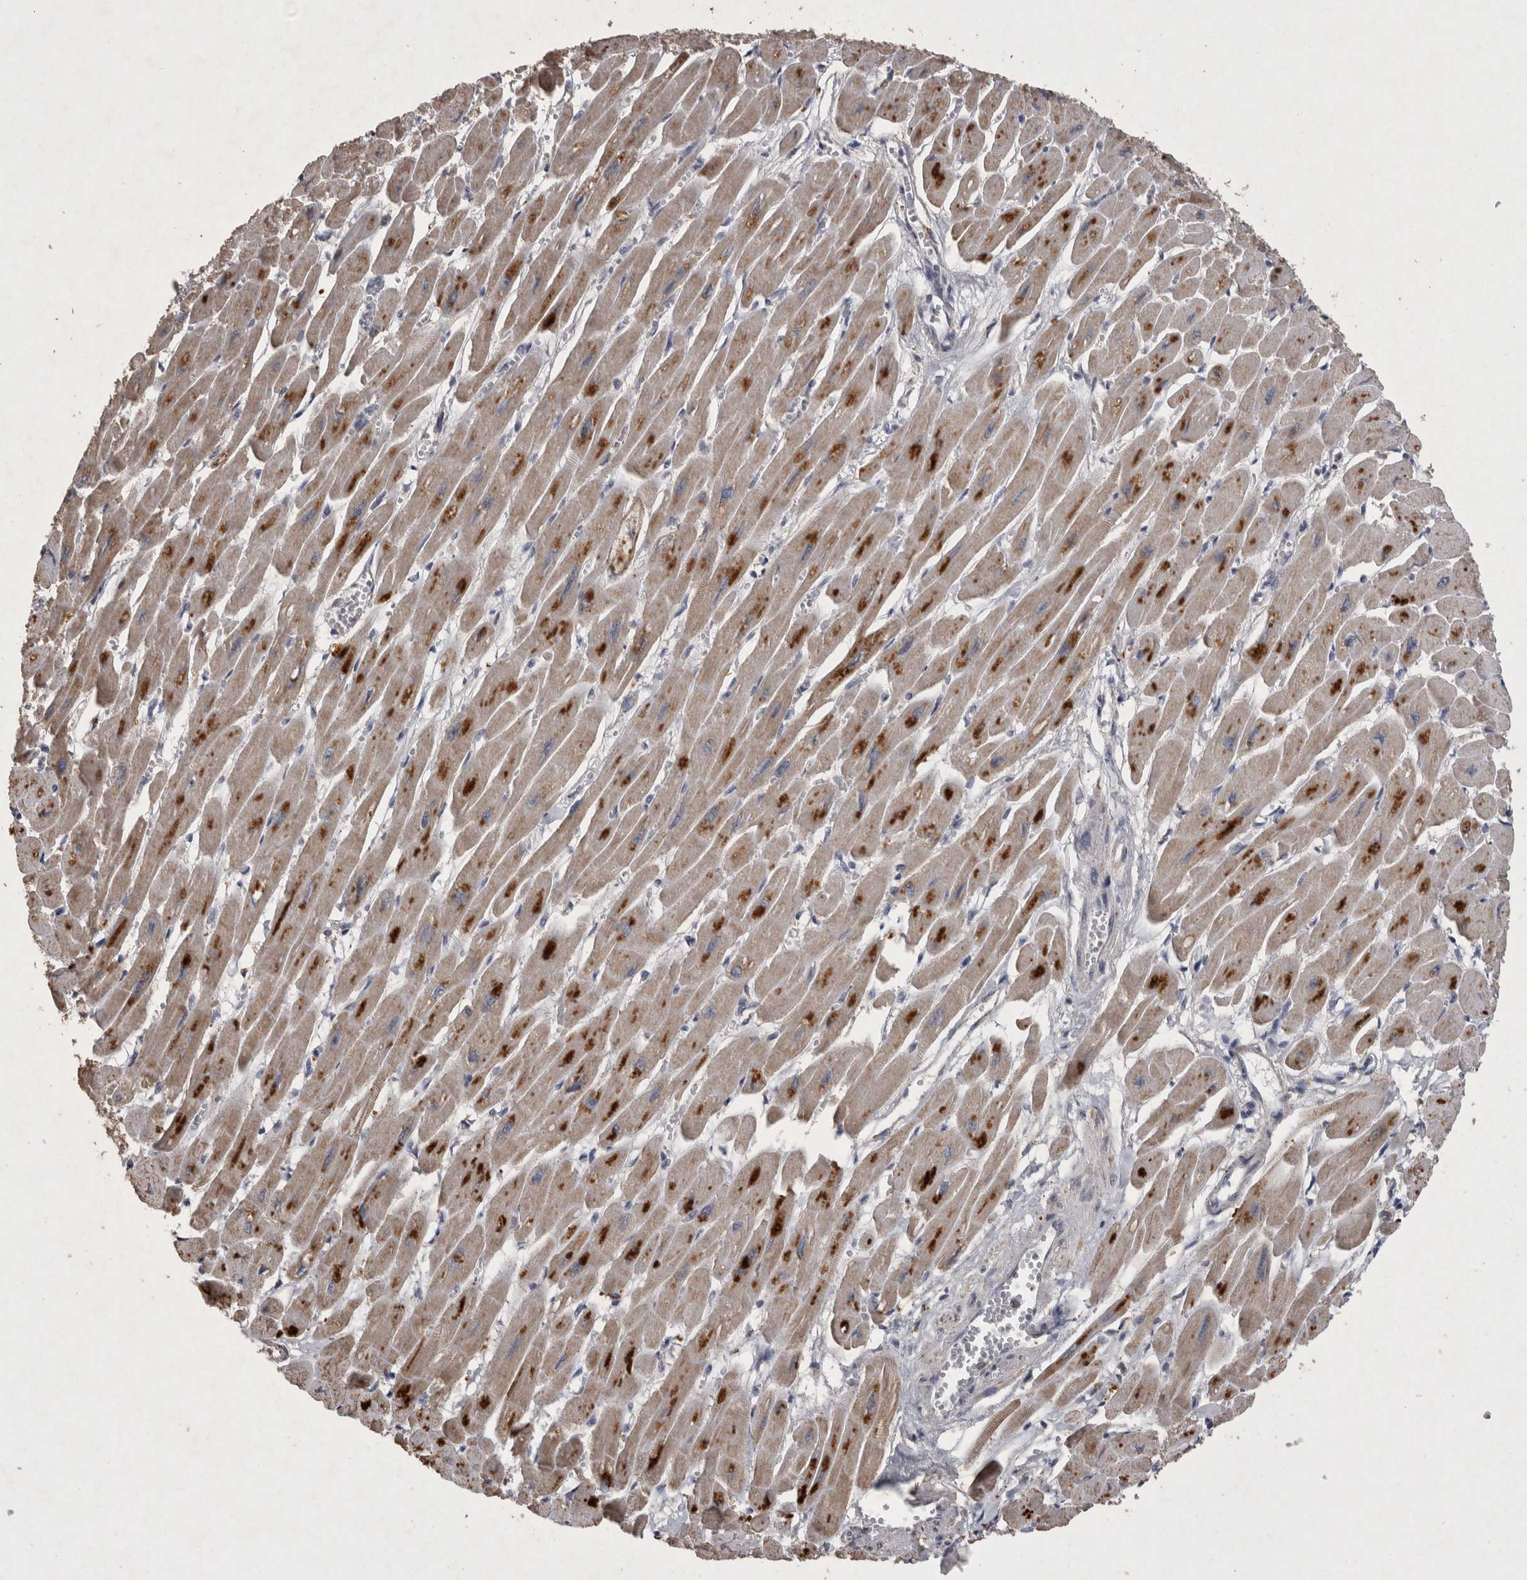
{"staining": {"intensity": "moderate", "quantity": "25%-75%", "location": "cytoplasmic/membranous"}, "tissue": "heart muscle", "cell_type": "Cardiomyocytes", "image_type": "normal", "snomed": [{"axis": "morphology", "description": "Normal tissue, NOS"}, {"axis": "topography", "description": "Heart"}], "caption": "Protein staining of unremarkable heart muscle reveals moderate cytoplasmic/membranous positivity in approximately 25%-75% of cardiomyocytes.", "gene": "DKK3", "patient": {"sex": "female", "age": 54}}